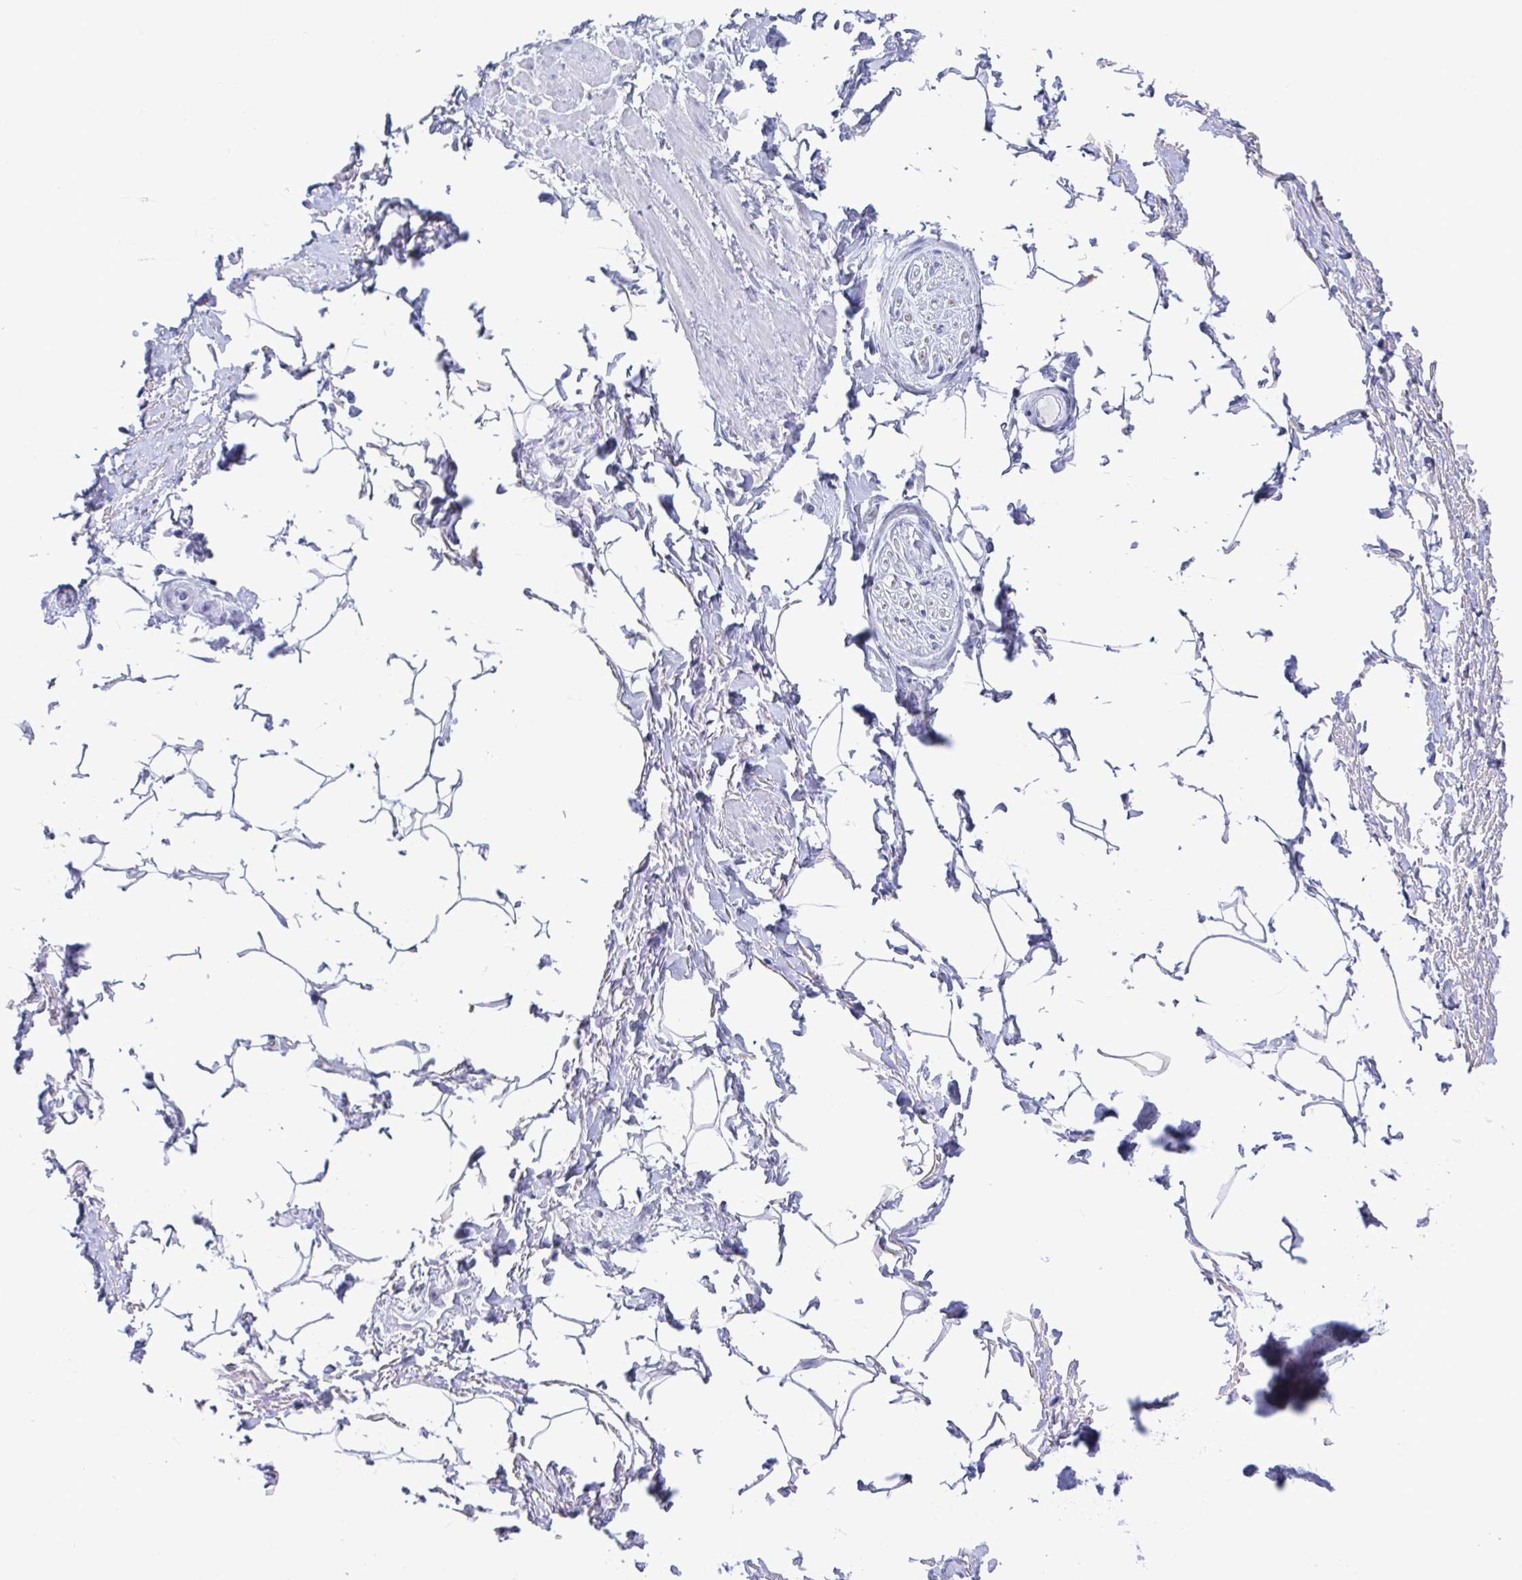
{"staining": {"intensity": "negative", "quantity": "none", "location": "none"}, "tissue": "adipose tissue", "cell_type": "Adipocytes", "image_type": "normal", "snomed": [{"axis": "morphology", "description": "Normal tissue, NOS"}, {"axis": "topography", "description": "Peripheral nerve tissue"}], "caption": "Immunohistochemistry (IHC) image of benign adipose tissue: adipose tissue stained with DAB (3,3'-diaminobenzidine) reveals no significant protein expression in adipocytes.", "gene": "TAS2R39", "patient": {"sex": "male", "age": 51}}